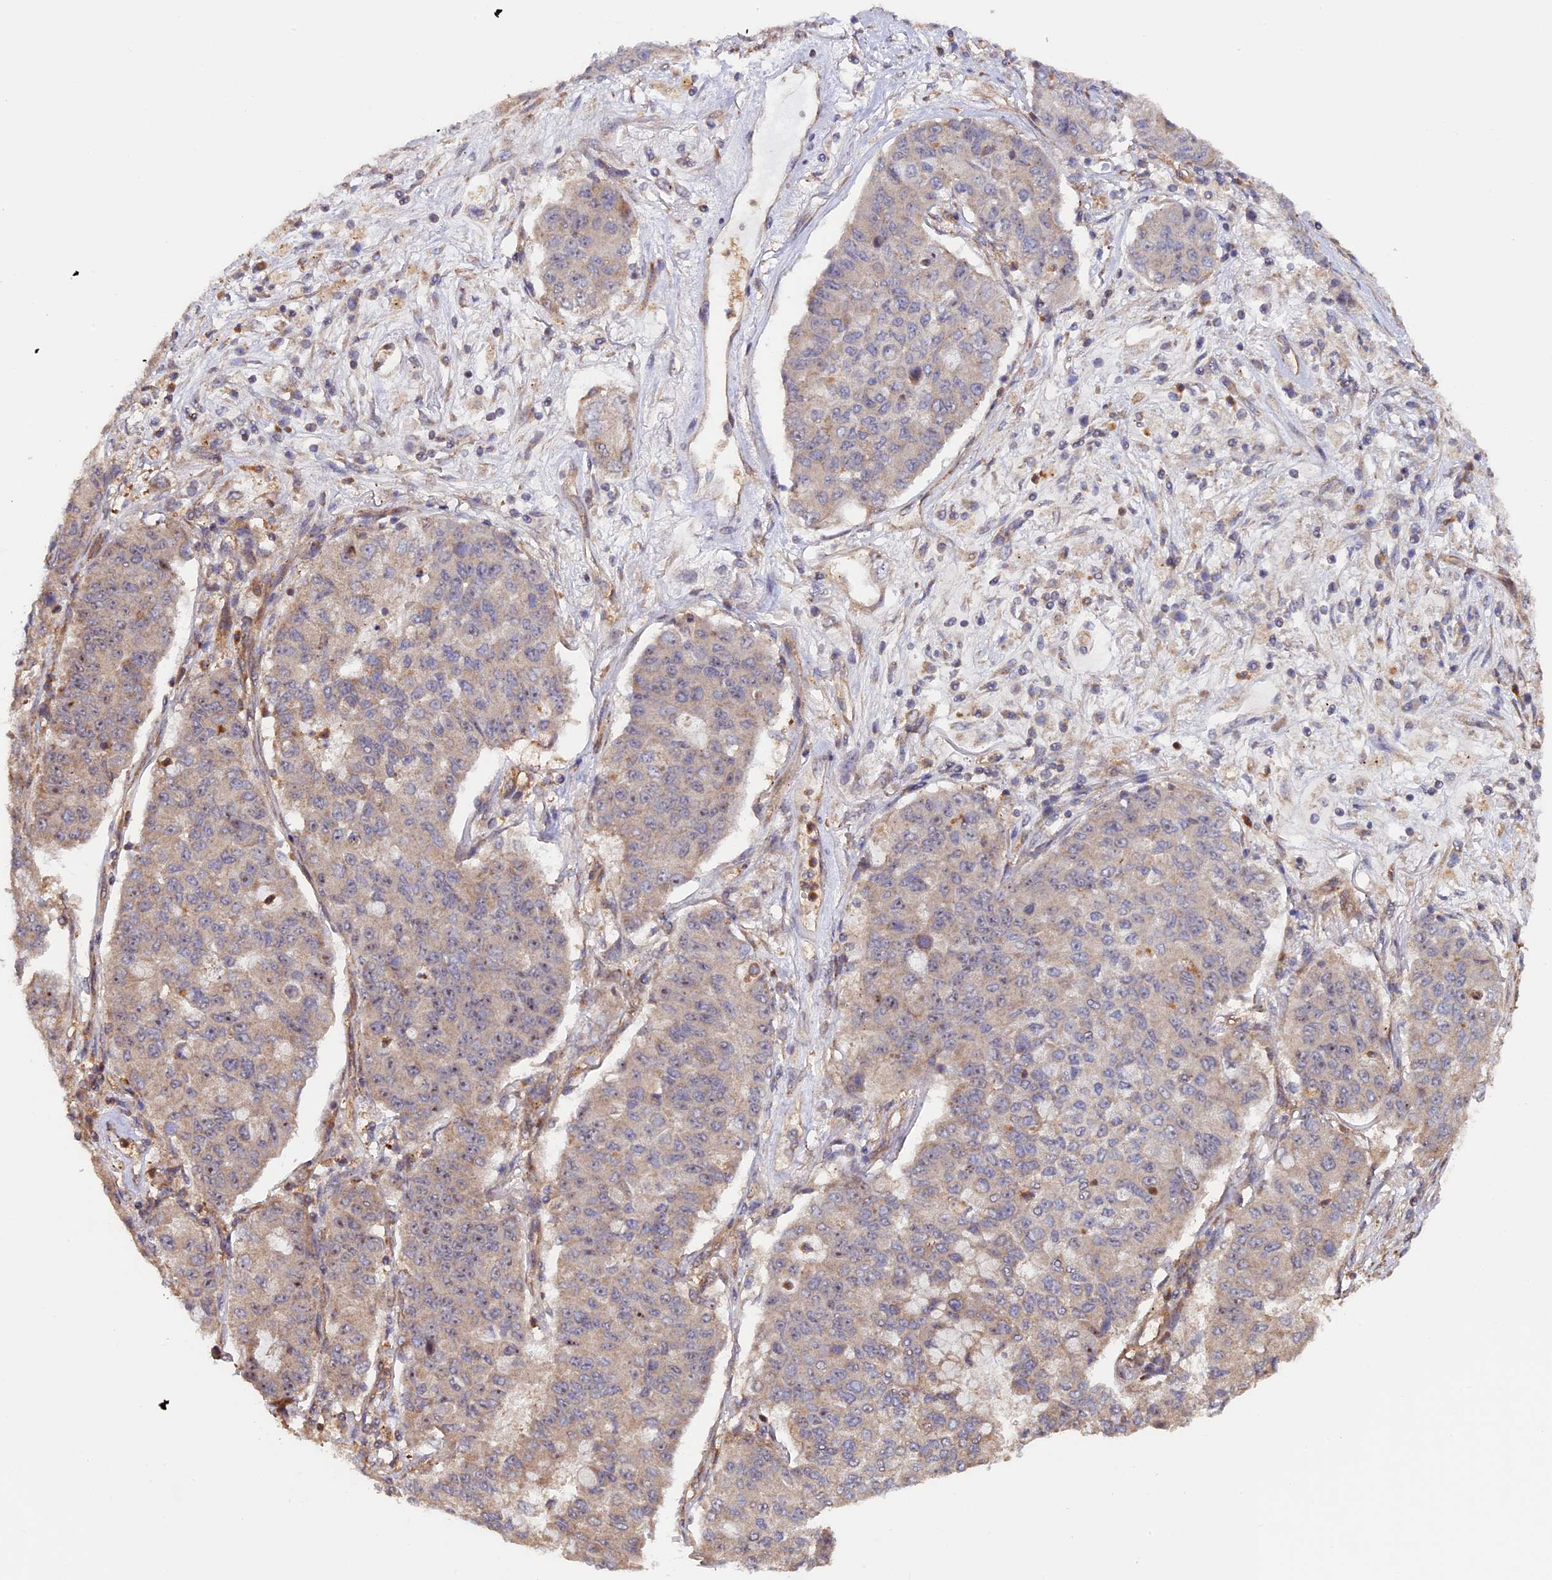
{"staining": {"intensity": "weak", "quantity": ">75%", "location": "cytoplasmic/membranous,nuclear"}, "tissue": "lung cancer", "cell_type": "Tumor cells", "image_type": "cancer", "snomed": [{"axis": "morphology", "description": "Squamous cell carcinoma, NOS"}, {"axis": "topography", "description": "Lung"}], "caption": "A photomicrograph showing weak cytoplasmic/membranous and nuclear staining in approximately >75% of tumor cells in lung cancer (squamous cell carcinoma), as visualized by brown immunohistochemical staining.", "gene": "FERMT1", "patient": {"sex": "male", "age": 74}}